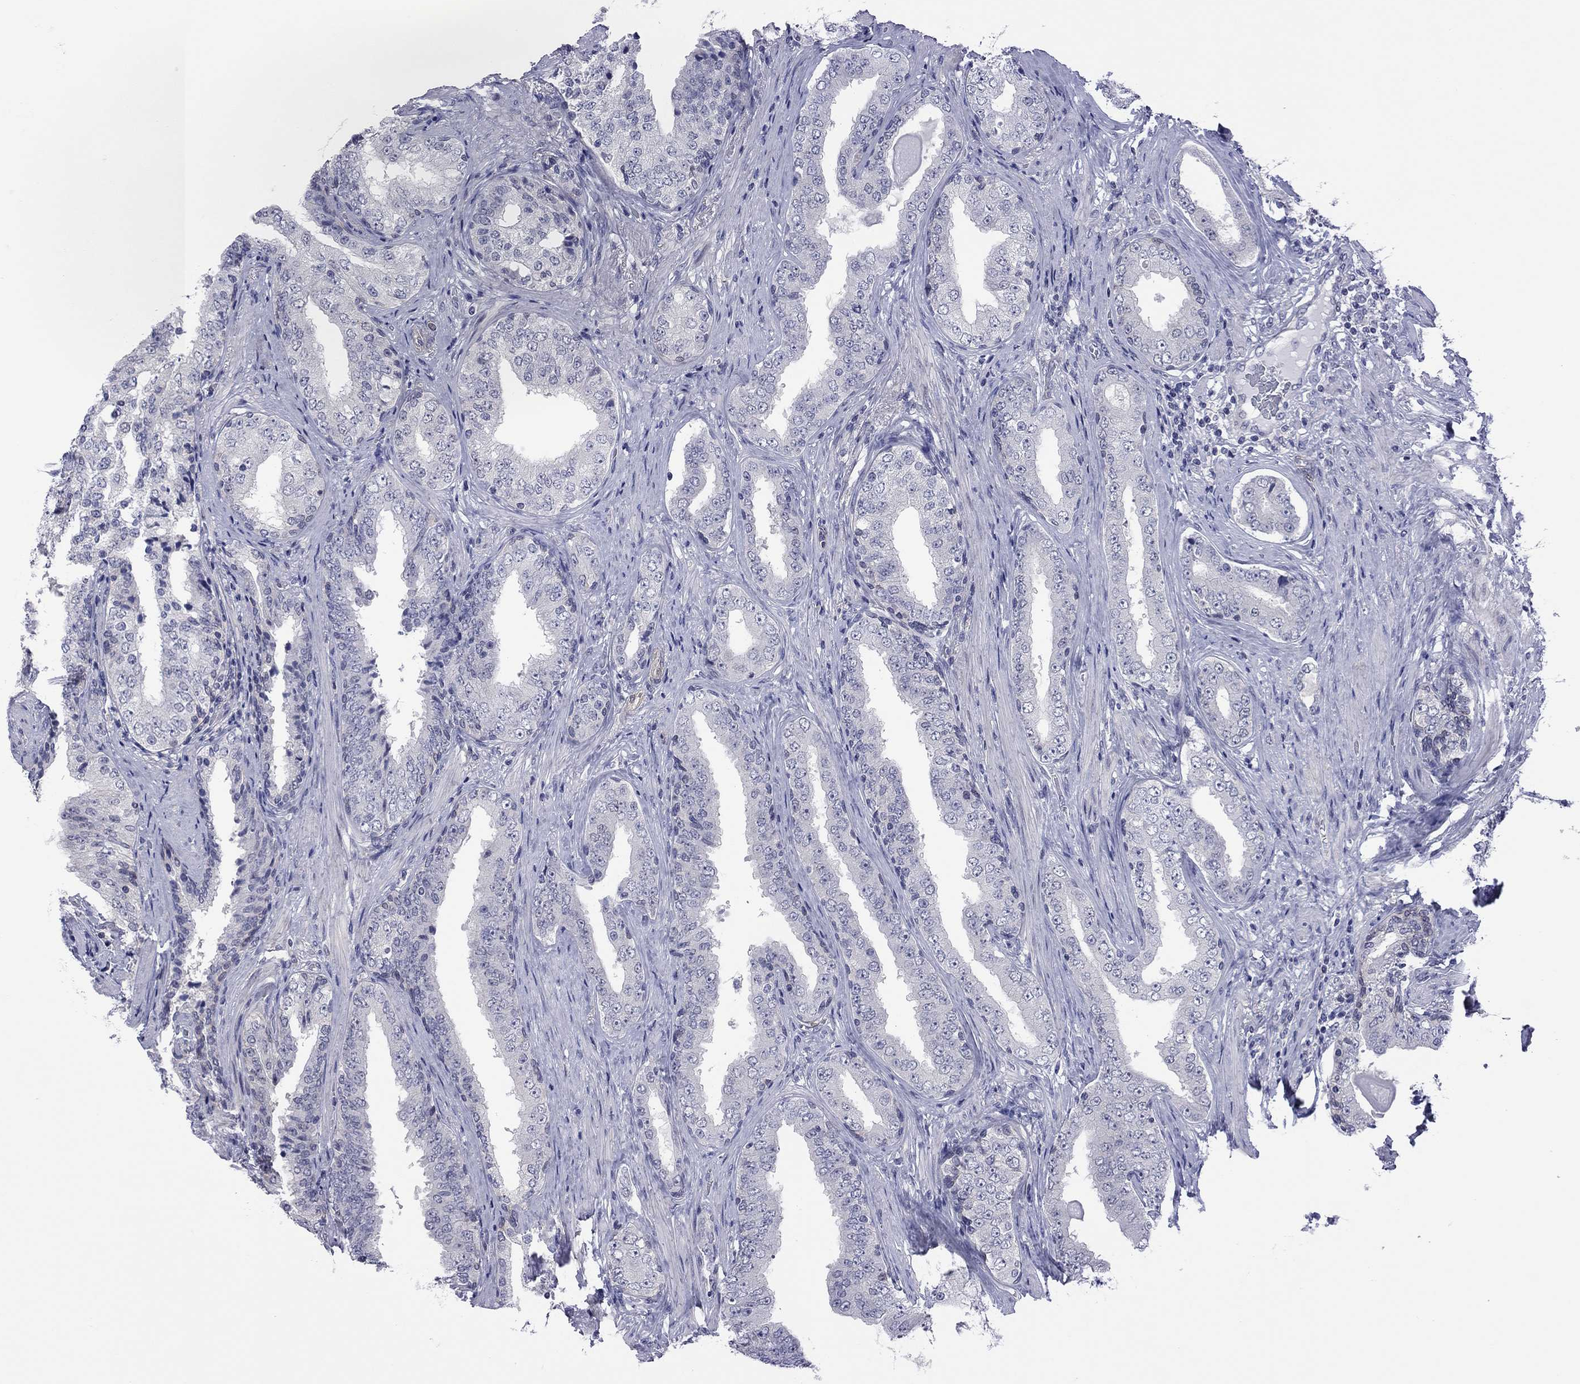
{"staining": {"intensity": "negative", "quantity": "none", "location": "none"}, "tissue": "prostate cancer", "cell_type": "Tumor cells", "image_type": "cancer", "snomed": [{"axis": "morphology", "description": "Adenocarcinoma, Low grade"}, {"axis": "topography", "description": "Prostate and seminal vesicle, NOS"}], "caption": "High magnification brightfield microscopy of prostate cancer stained with DAB (brown) and counterstained with hematoxylin (blue): tumor cells show no significant staining.", "gene": "POU5F2", "patient": {"sex": "male", "age": 61}}